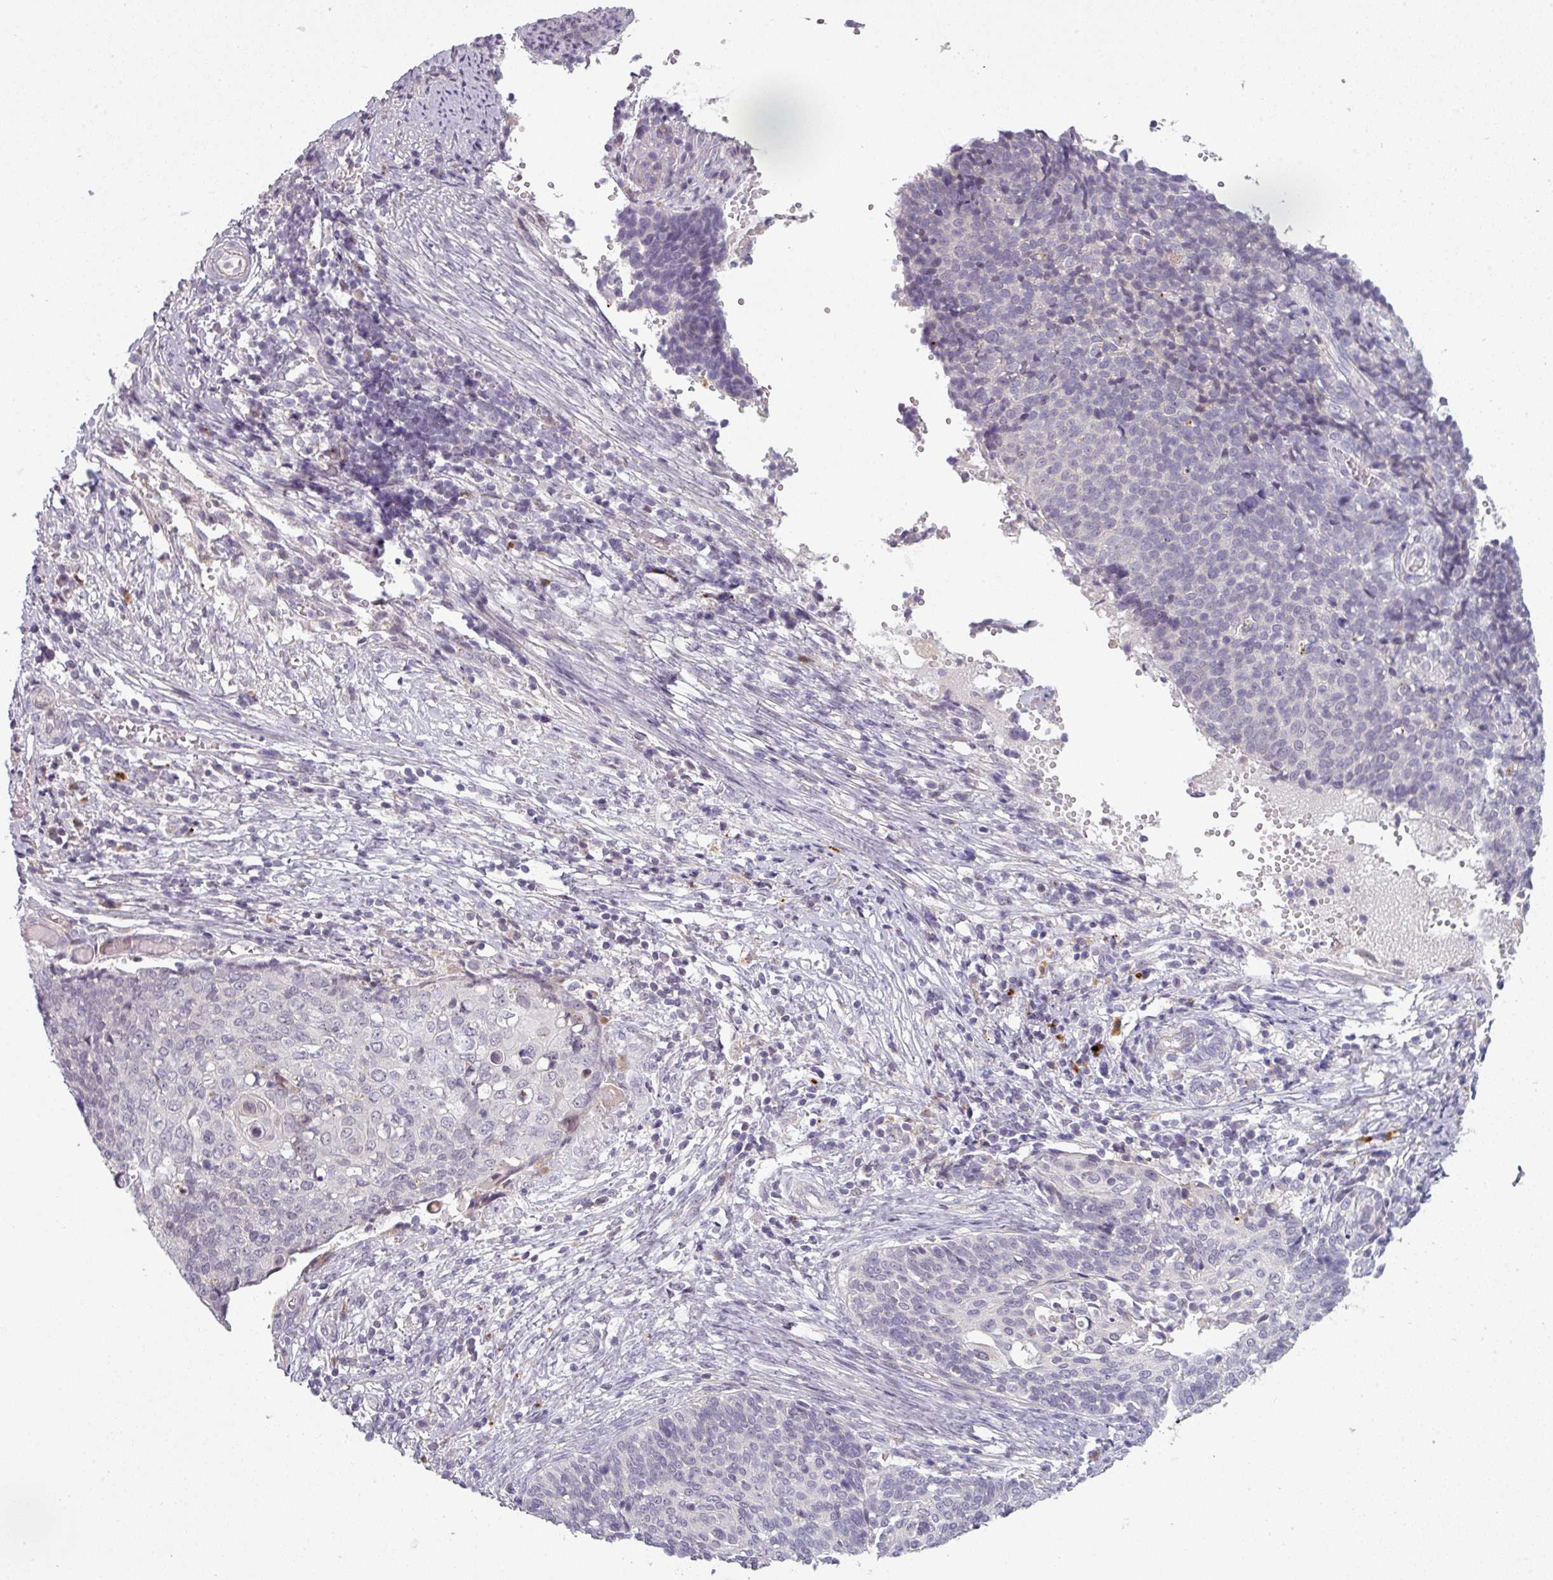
{"staining": {"intensity": "negative", "quantity": "none", "location": "none"}, "tissue": "cervical cancer", "cell_type": "Tumor cells", "image_type": "cancer", "snomed": [{"axis": "morphology", "description": "Squamous cell carcinoma, NOS"}, {"axis": "topography", "description": "Cervix"}], "caption": "There is no significant staining in tumor cells of cervical squamous cell carcinoma.", "gene": "C2orf16", "patient": {"sex": "female", "age": 39}}